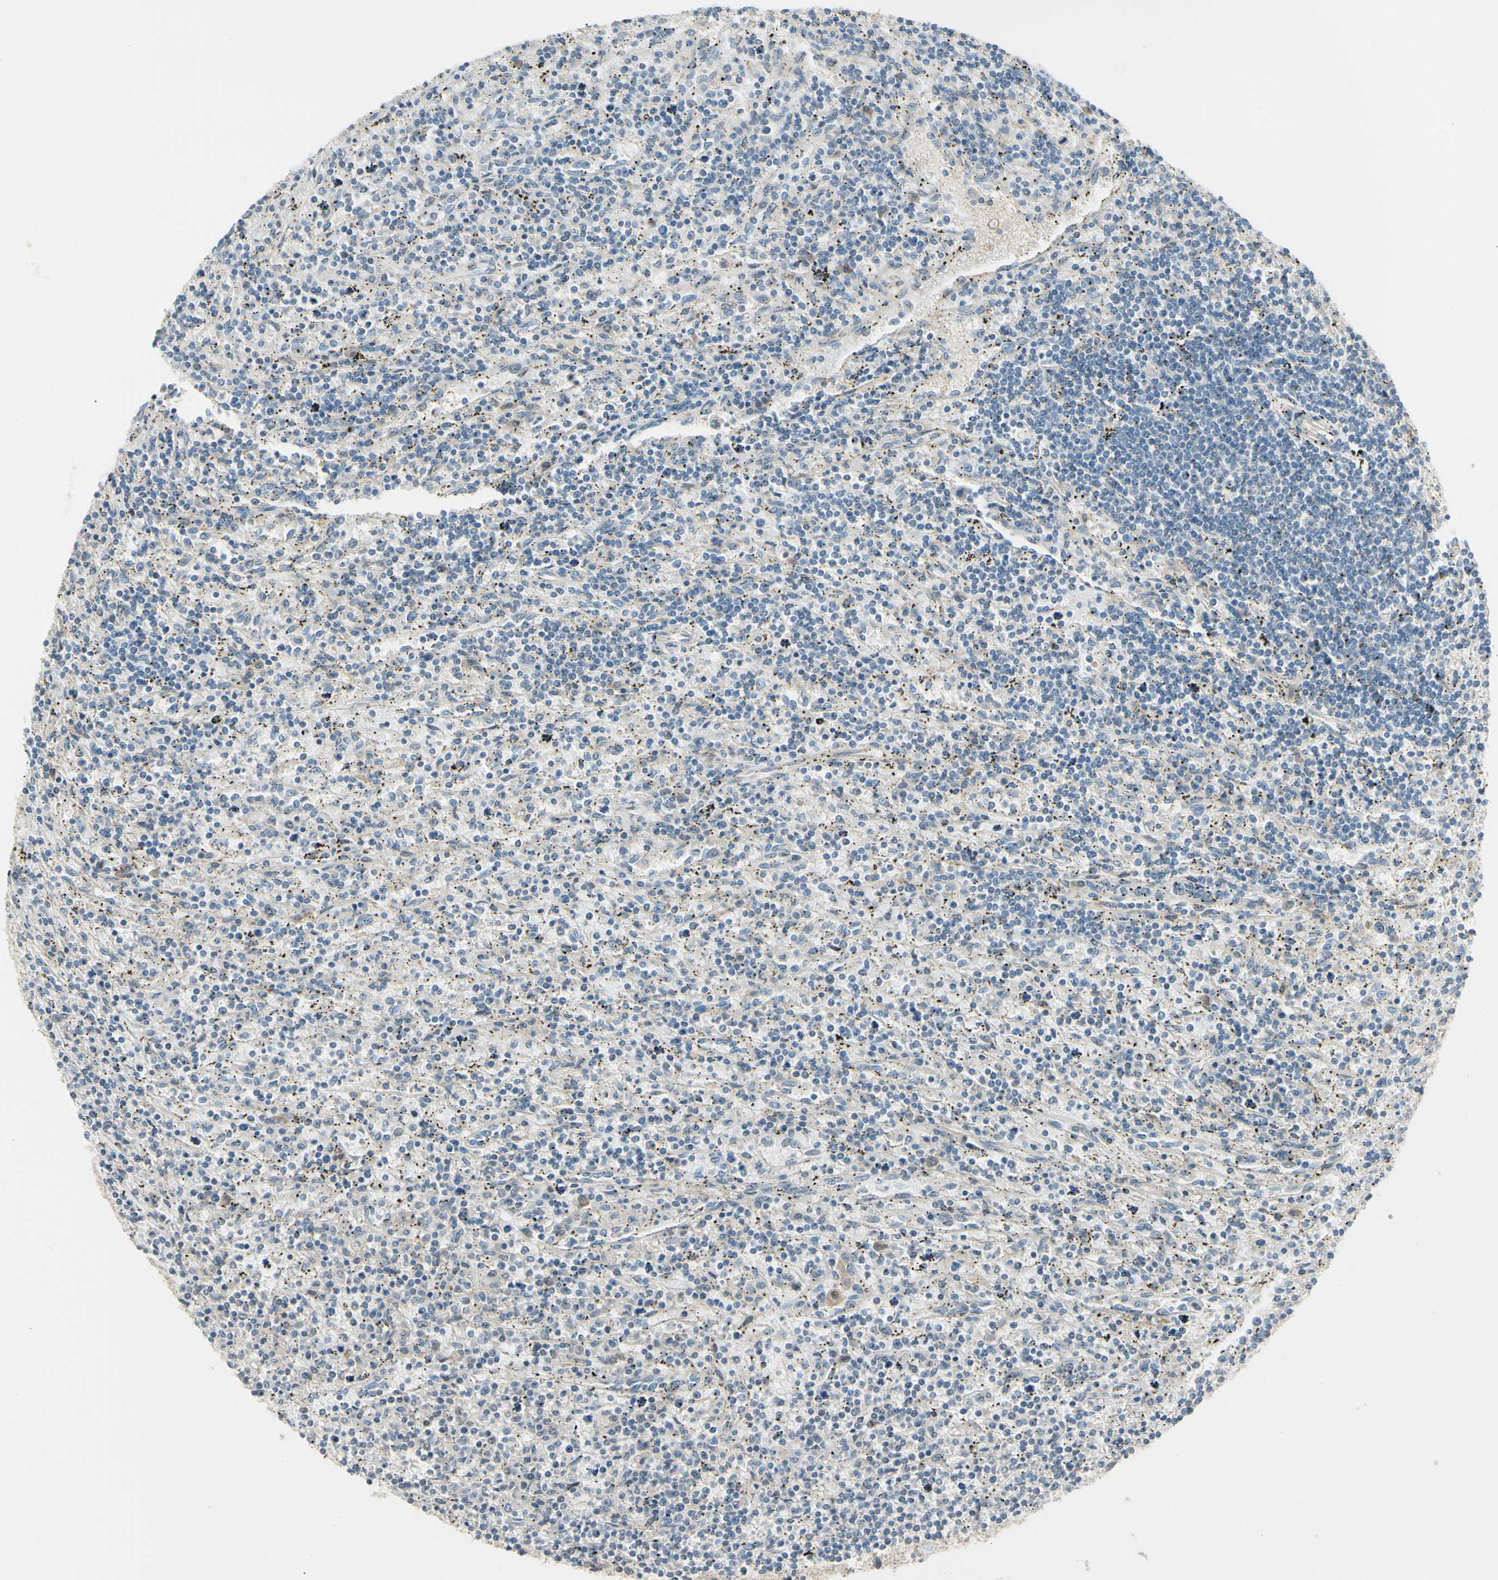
{"staining": {"intensity": "negative", "quantity": "none", "location": "none"}, "tissue": "lymphoma", "cell_type": "Tumor cells", "image_type": "cancer", "snomed": [{"axis": "morphology", "description": "Malignant lymphoma, non-Hodgkin's type, Low grade"}, {"axis": "topography", "description": "Spleen"}], "caption": "This is a photomicrograph of immunohistochemistry (IHC) staining of malignant lymphoma, non-Hodgkin's type (low-grade), which shows no staining in tumor cells.", "gene": "P3H2", "patient": {"sex": "male", "age": 76}}